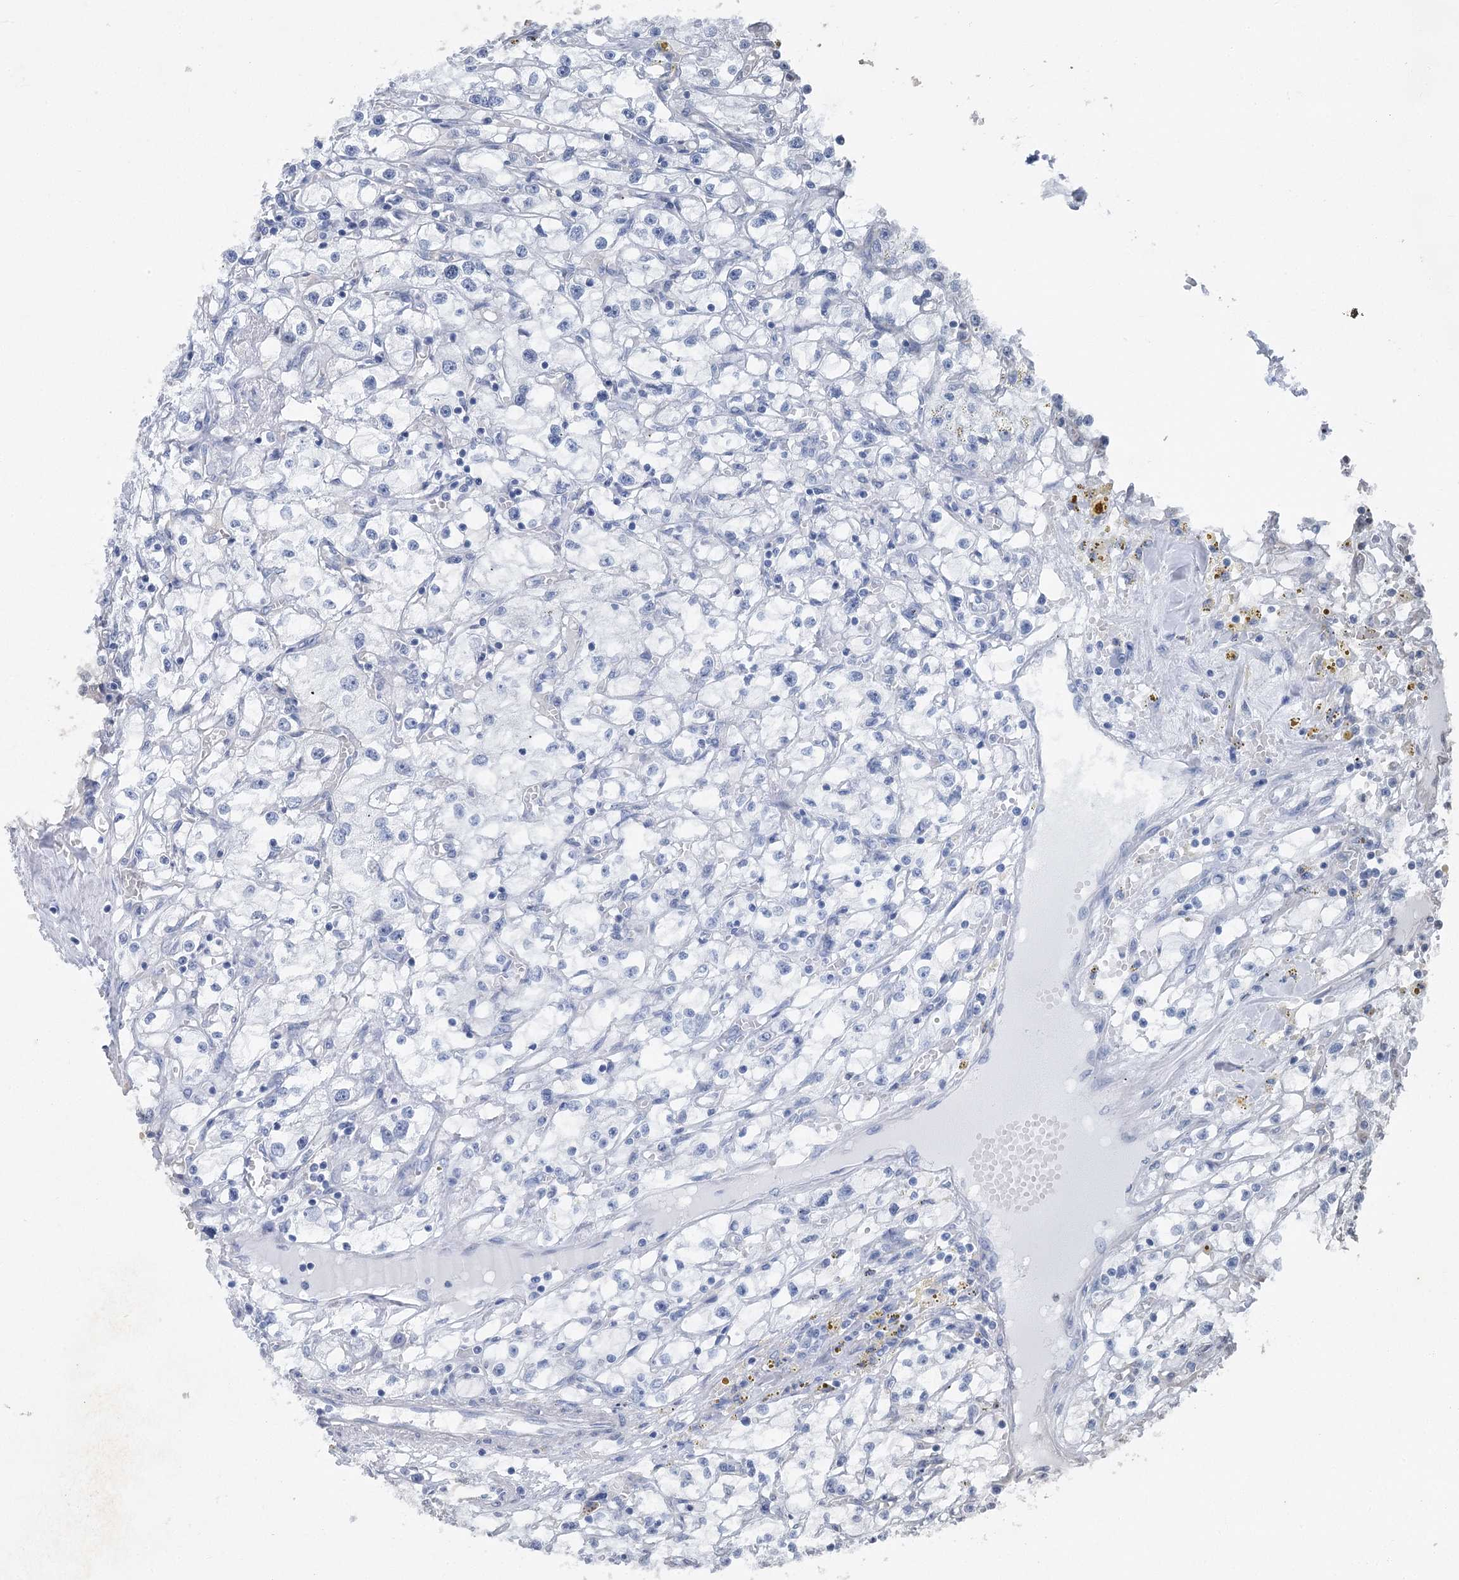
{"staining": {"intensity": "moderate", "quantity": "<25%", "location": "cytoplasmic/membranous"}, "tissue": "renal cancer", "cell_type": "Tumor cells", "image_type": "cancer", "snomed": [{"axis": "morphology", "description": "Adenocarcinoma, NOS"}, {"axis": "topography", "description": "Kidney"}], "caption": "DAB immunohistochemical staining of human adenocarcinoma (renal) reveals moderate cytoplasmic/membranous protein expression in about <25% of tumor cells.", "gene": "IQSEC1", "patient": {"sex": "male", "age": 56}}